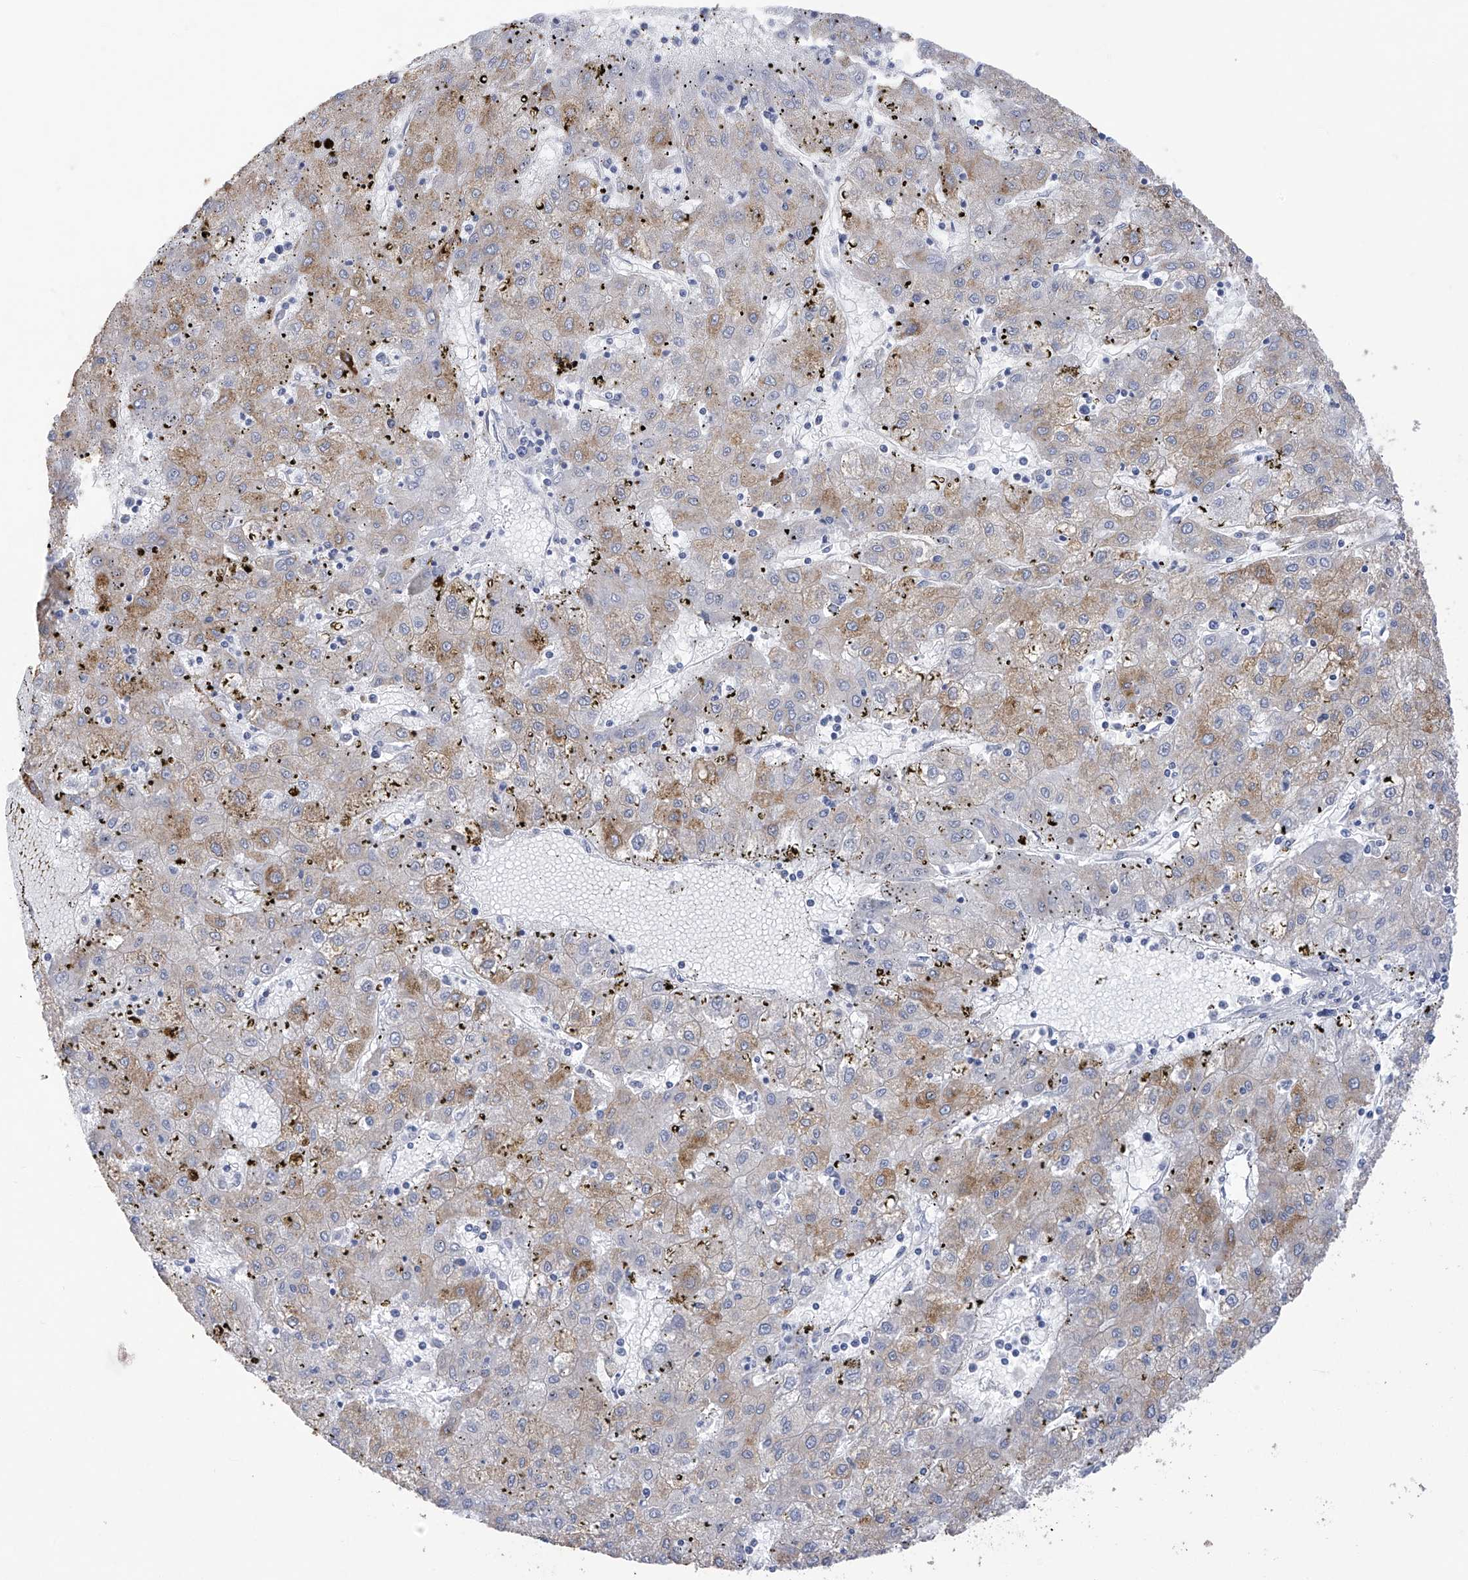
{"staining": {"intensity": "moderate", "quantity": "<25%", "location": "cytoplasmic/membranous"}, "tissue": "liver cancer", "cell_type": "Tumor cells", "image_type": "cancer", "snomed": [{"axis": "morphology", "description": "Carcinoma, Hepatocellular, NOS"}, {"axis": "topography", "description": "Liver"}], "caption": "Hepatocellular carcinoma (liver) stained for a protein displays moderate cytoplasmic/membranous positivity in tumor cells.", "gene": "SLCO4A1", "patient": {"sex": "male", "age": 72}}